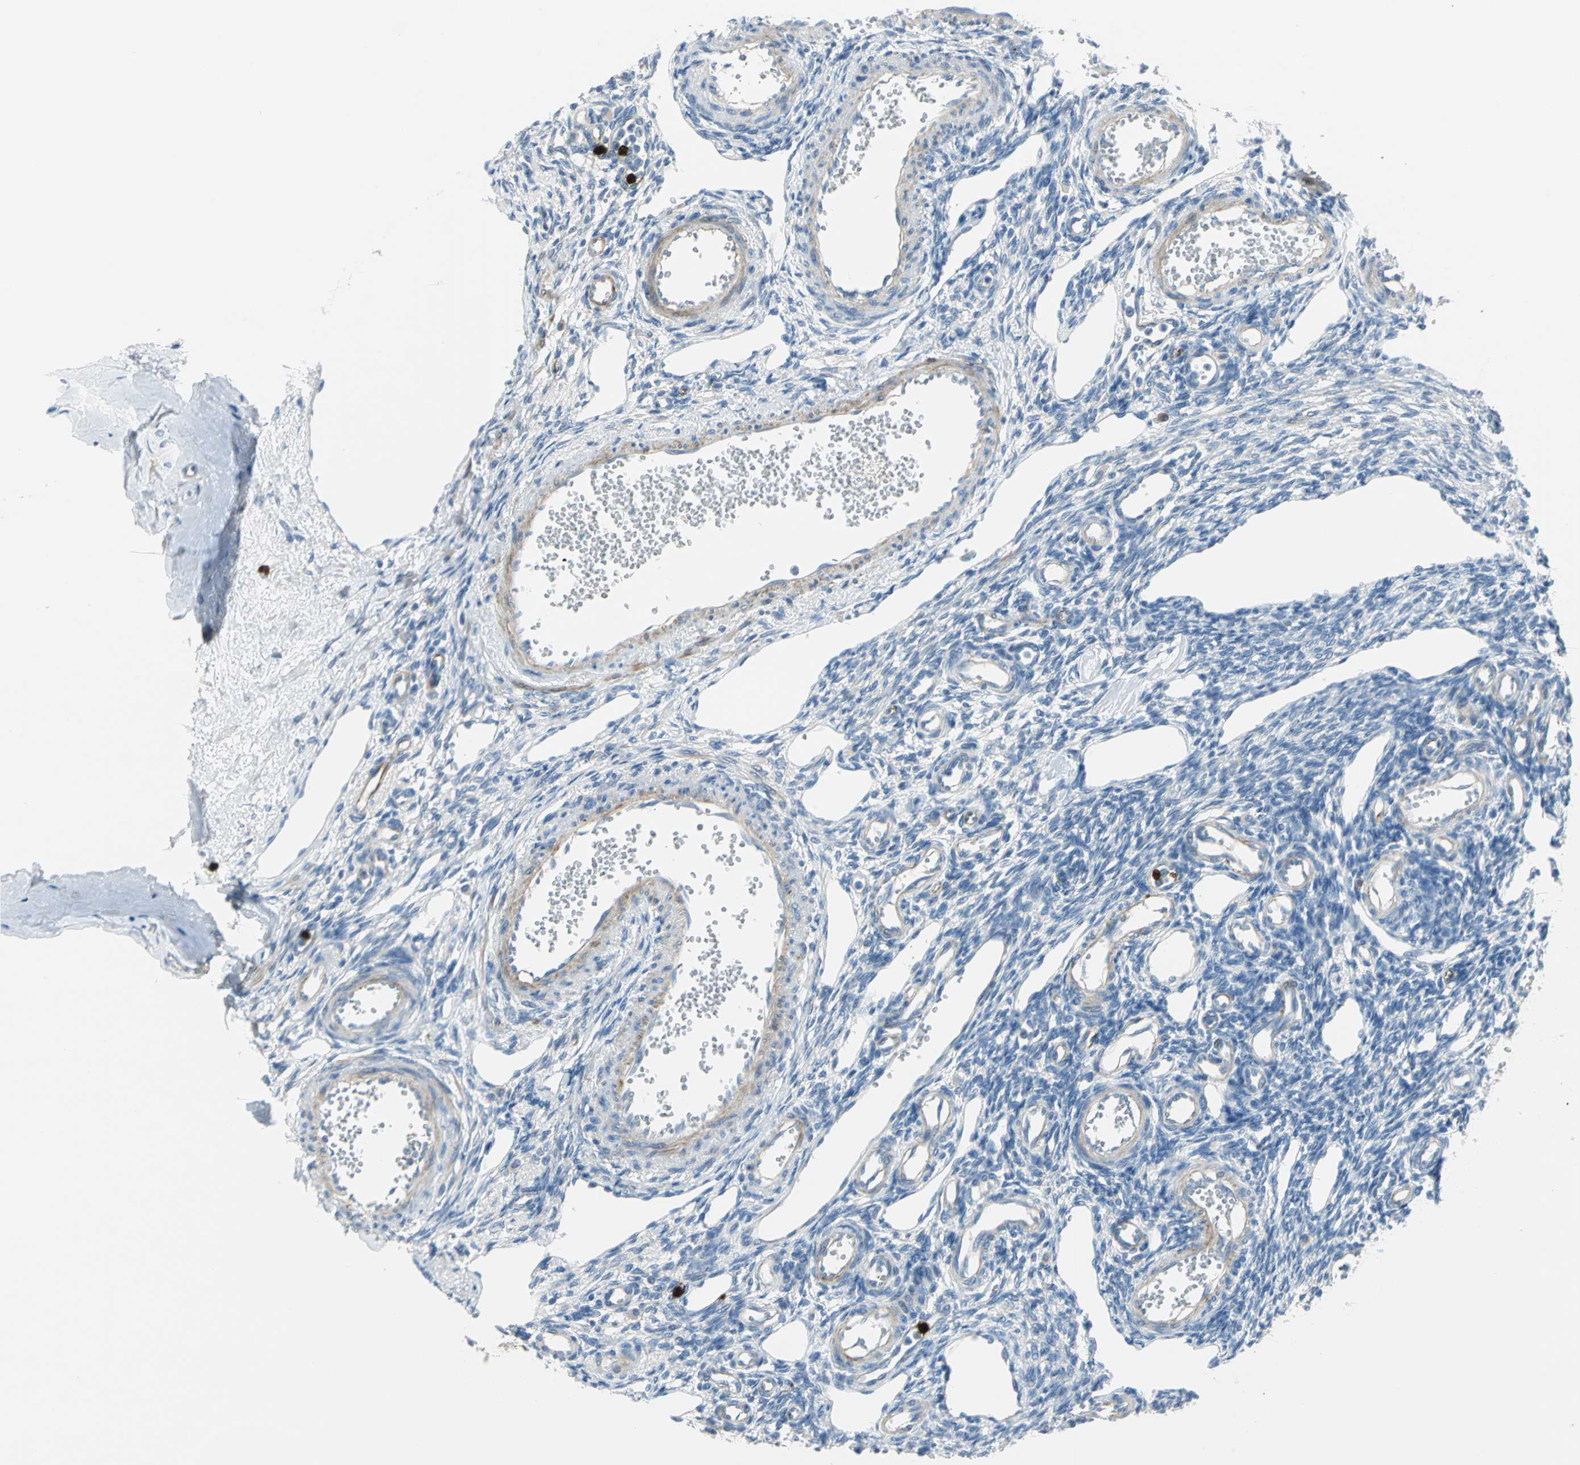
{"staining": {"intensity": "negative", "quantity": "none", "location": "none"}, "tissue": "ovary", "cell_type": "Ovarian stroma cells", "image_type": "normal", "snomed": [{"axis": "morphology", "description": "Normal tissue, NOS"}, {"axis": "topography", "description": "Ovary"}], "caption": "Immunohistochemical staining of benign ovary demonstrates no significant expression in ovarian stroma cells. (DAB (3,3'-diaminobenzidine) immunohistochemistry visualized using brightfield microscopy, high magnification).", "gene": "ALOX15", "patient": {"sex": "female", "age": 33}}